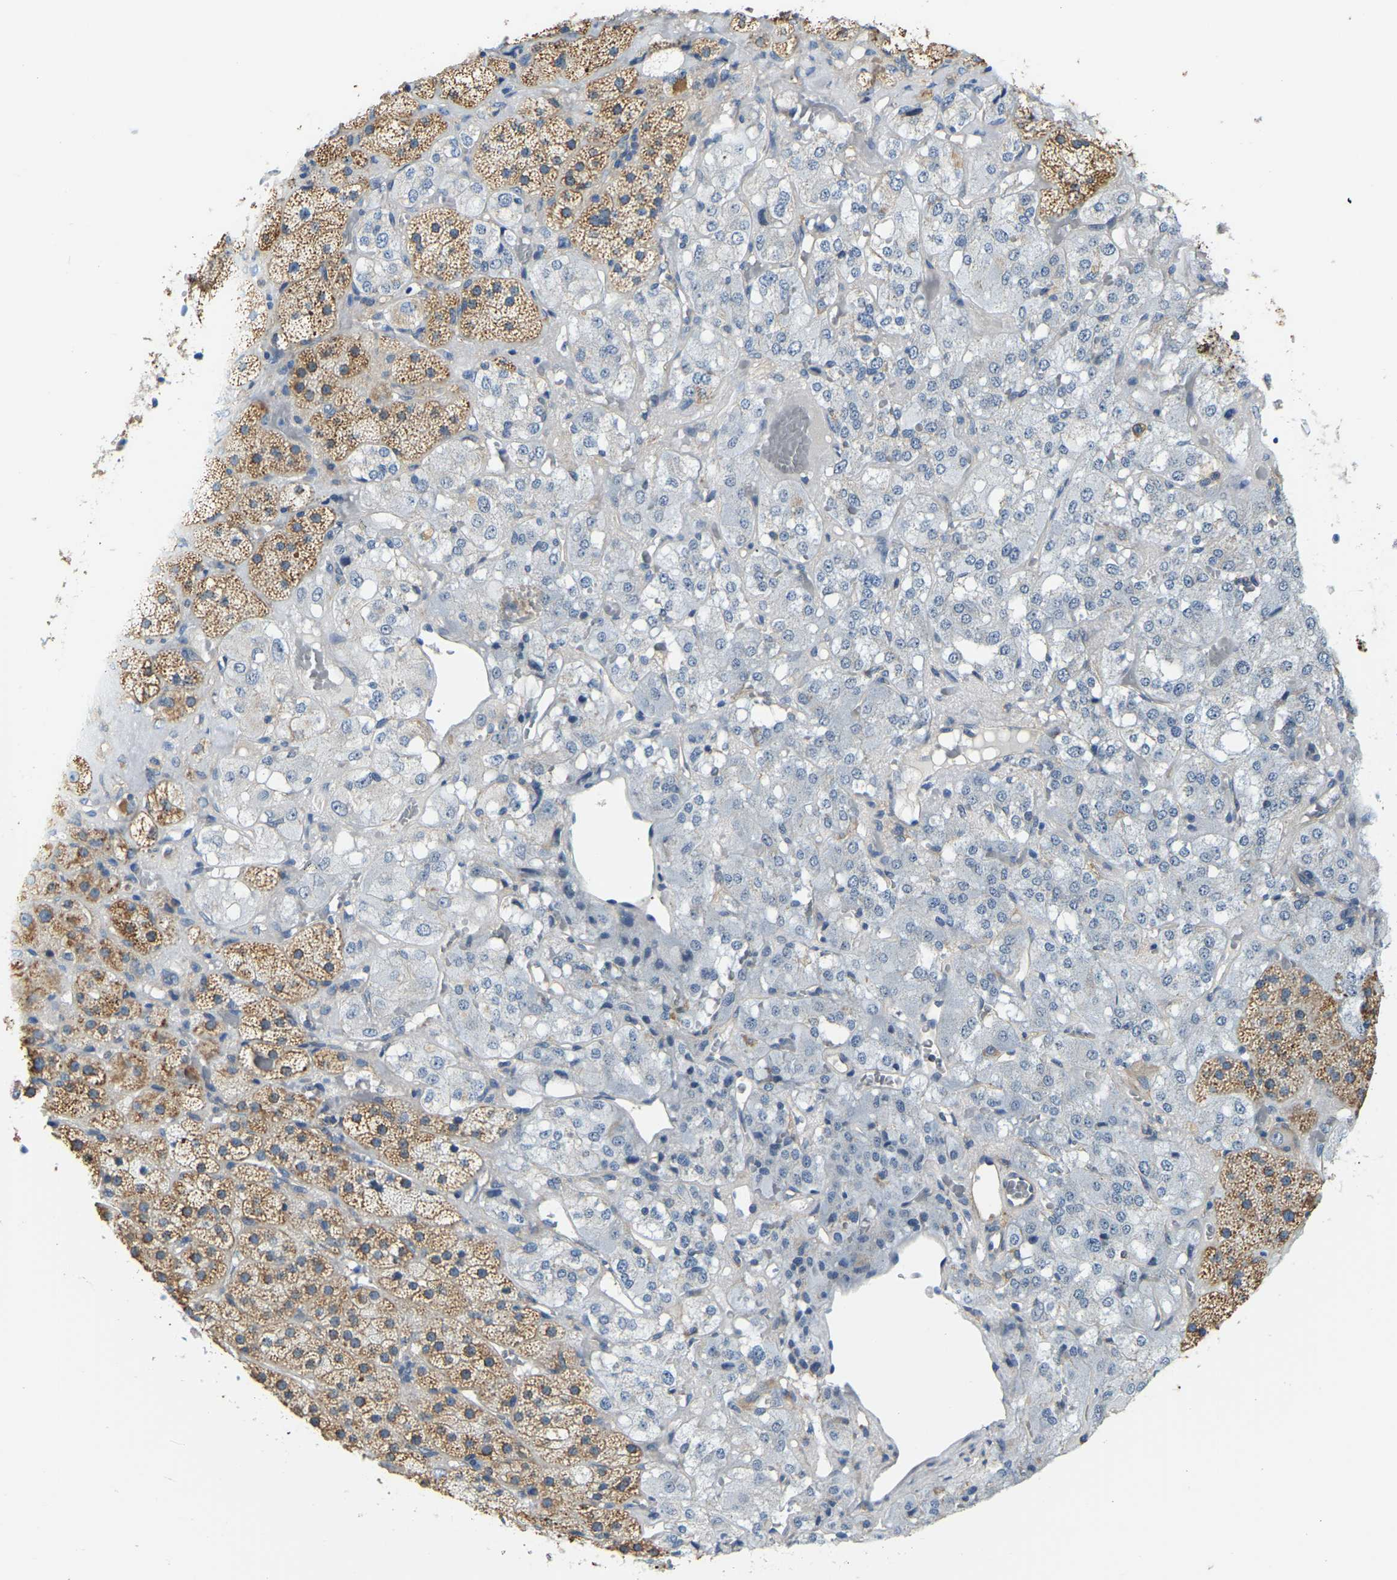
{"staining": {"intensity": "moderate", "quantity": ">75%", "location": "cytoplasmic/membranous"}, "tissue": "adrenal gland", "cell_type": "Glandular cells", "image_type": "normal", "snomed": [{"axis": "morphology", "description": "Normal tissue, NOS"}, {"axis": "topography", "description": "Adrenal gland"}], "caption": "A micrograph of human adrenal gland stained for a protein displays moderate cytoplasmic/membranous brown staining in glandular cells.", "gene": "AHNAK", "patient": {"sex": "male", "age": 57}}